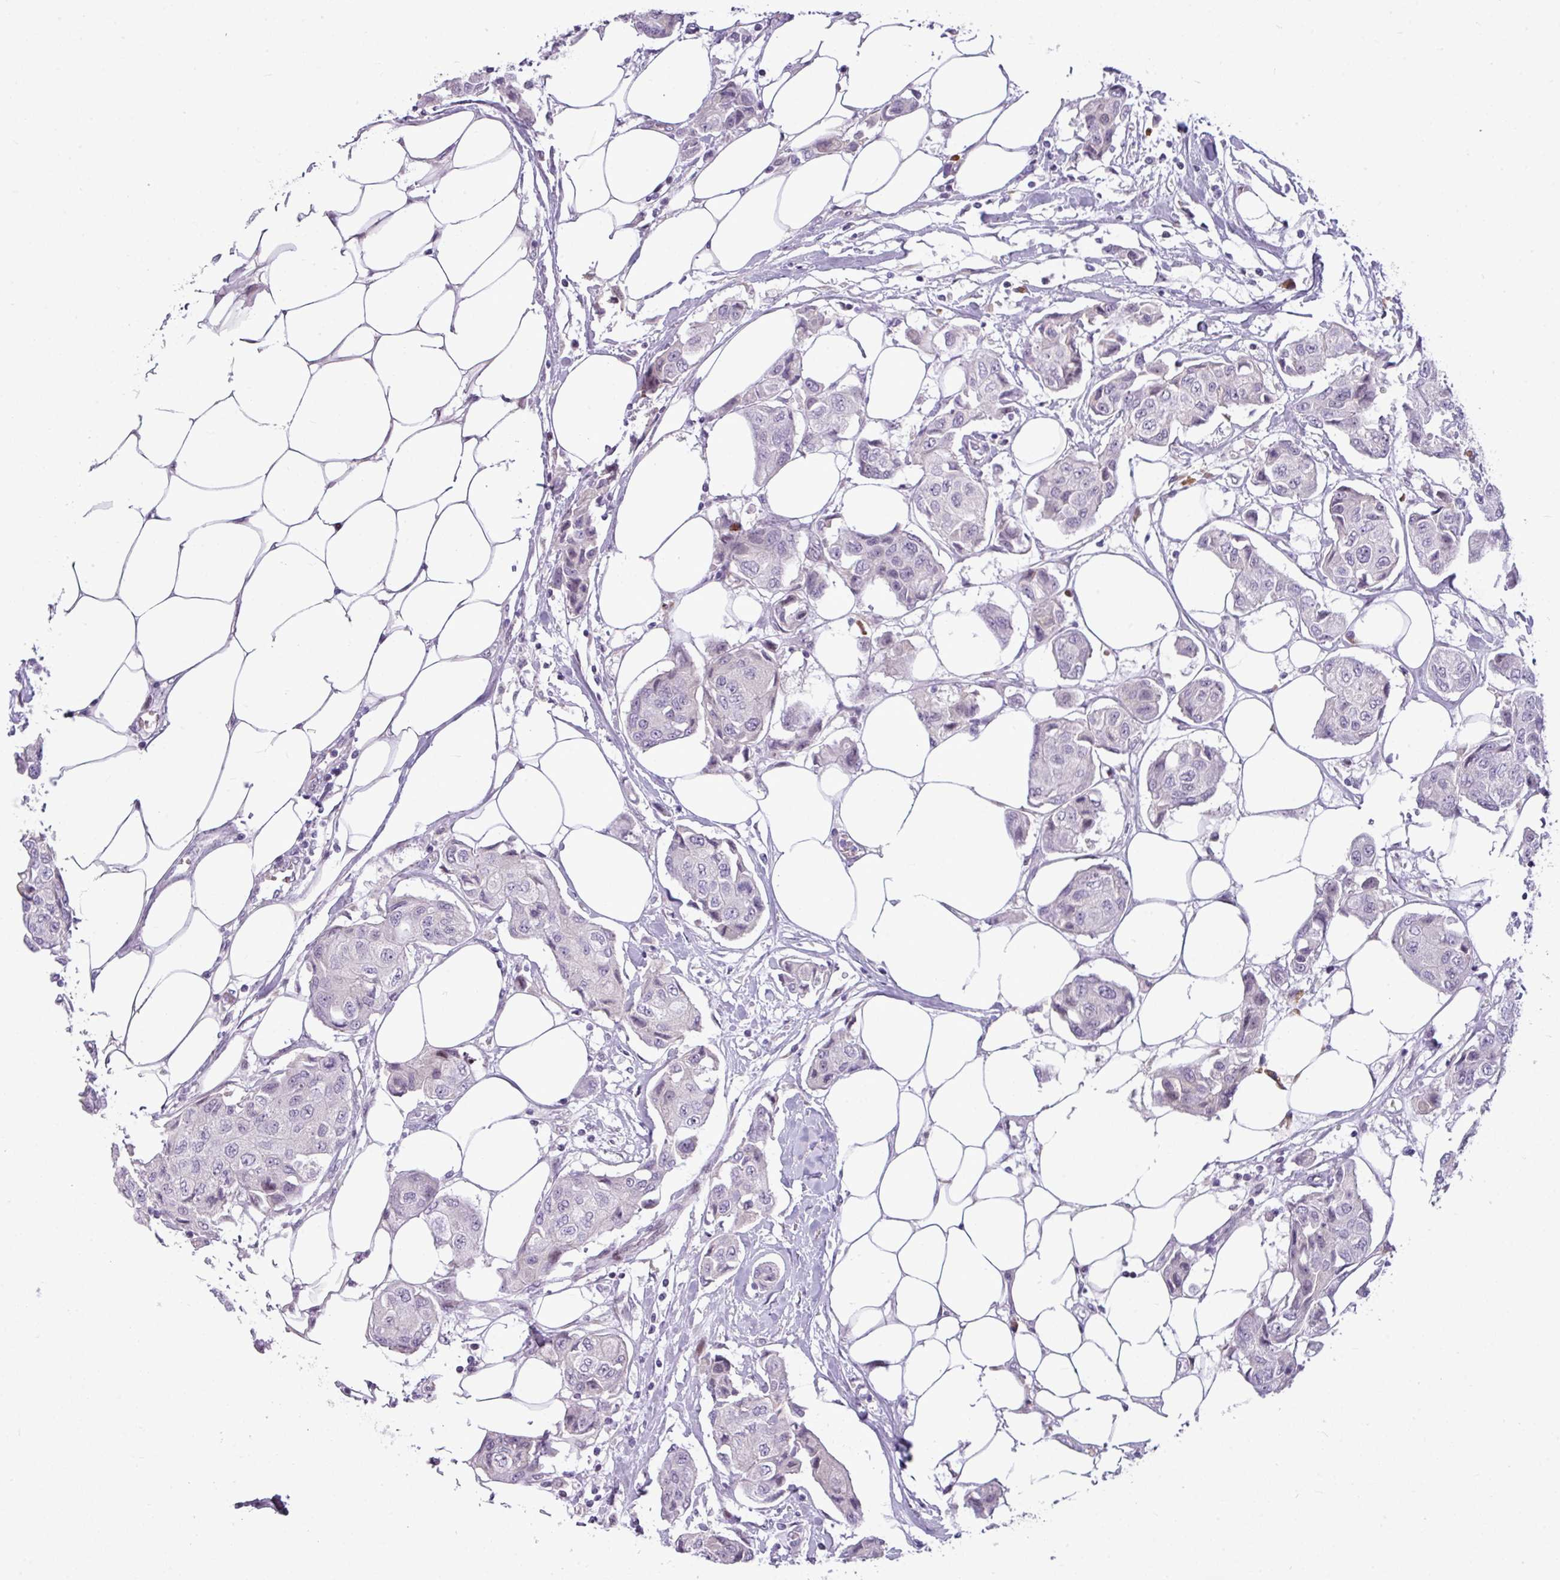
{"staining": {"intensity": "weak", "quantity": "<25%", "location": "cytoplasmic/membranous"}, "tissue": "breast cancer", "cell_type": "Tumor cells", "image_type": "cancer", "snomed": [{"axis": "morphology", "description": "Duct carcinoma"}, {"axis": "topography", "description": "Breast"}, {"axis": "topography", "description": "Lymph node"}], "caption": "The image displays no staining of tumor cells in infiltrating ductal carcinoma (breast).", "gene": "SLC66A2", "patient": {"sex": "female", "age": 80}}